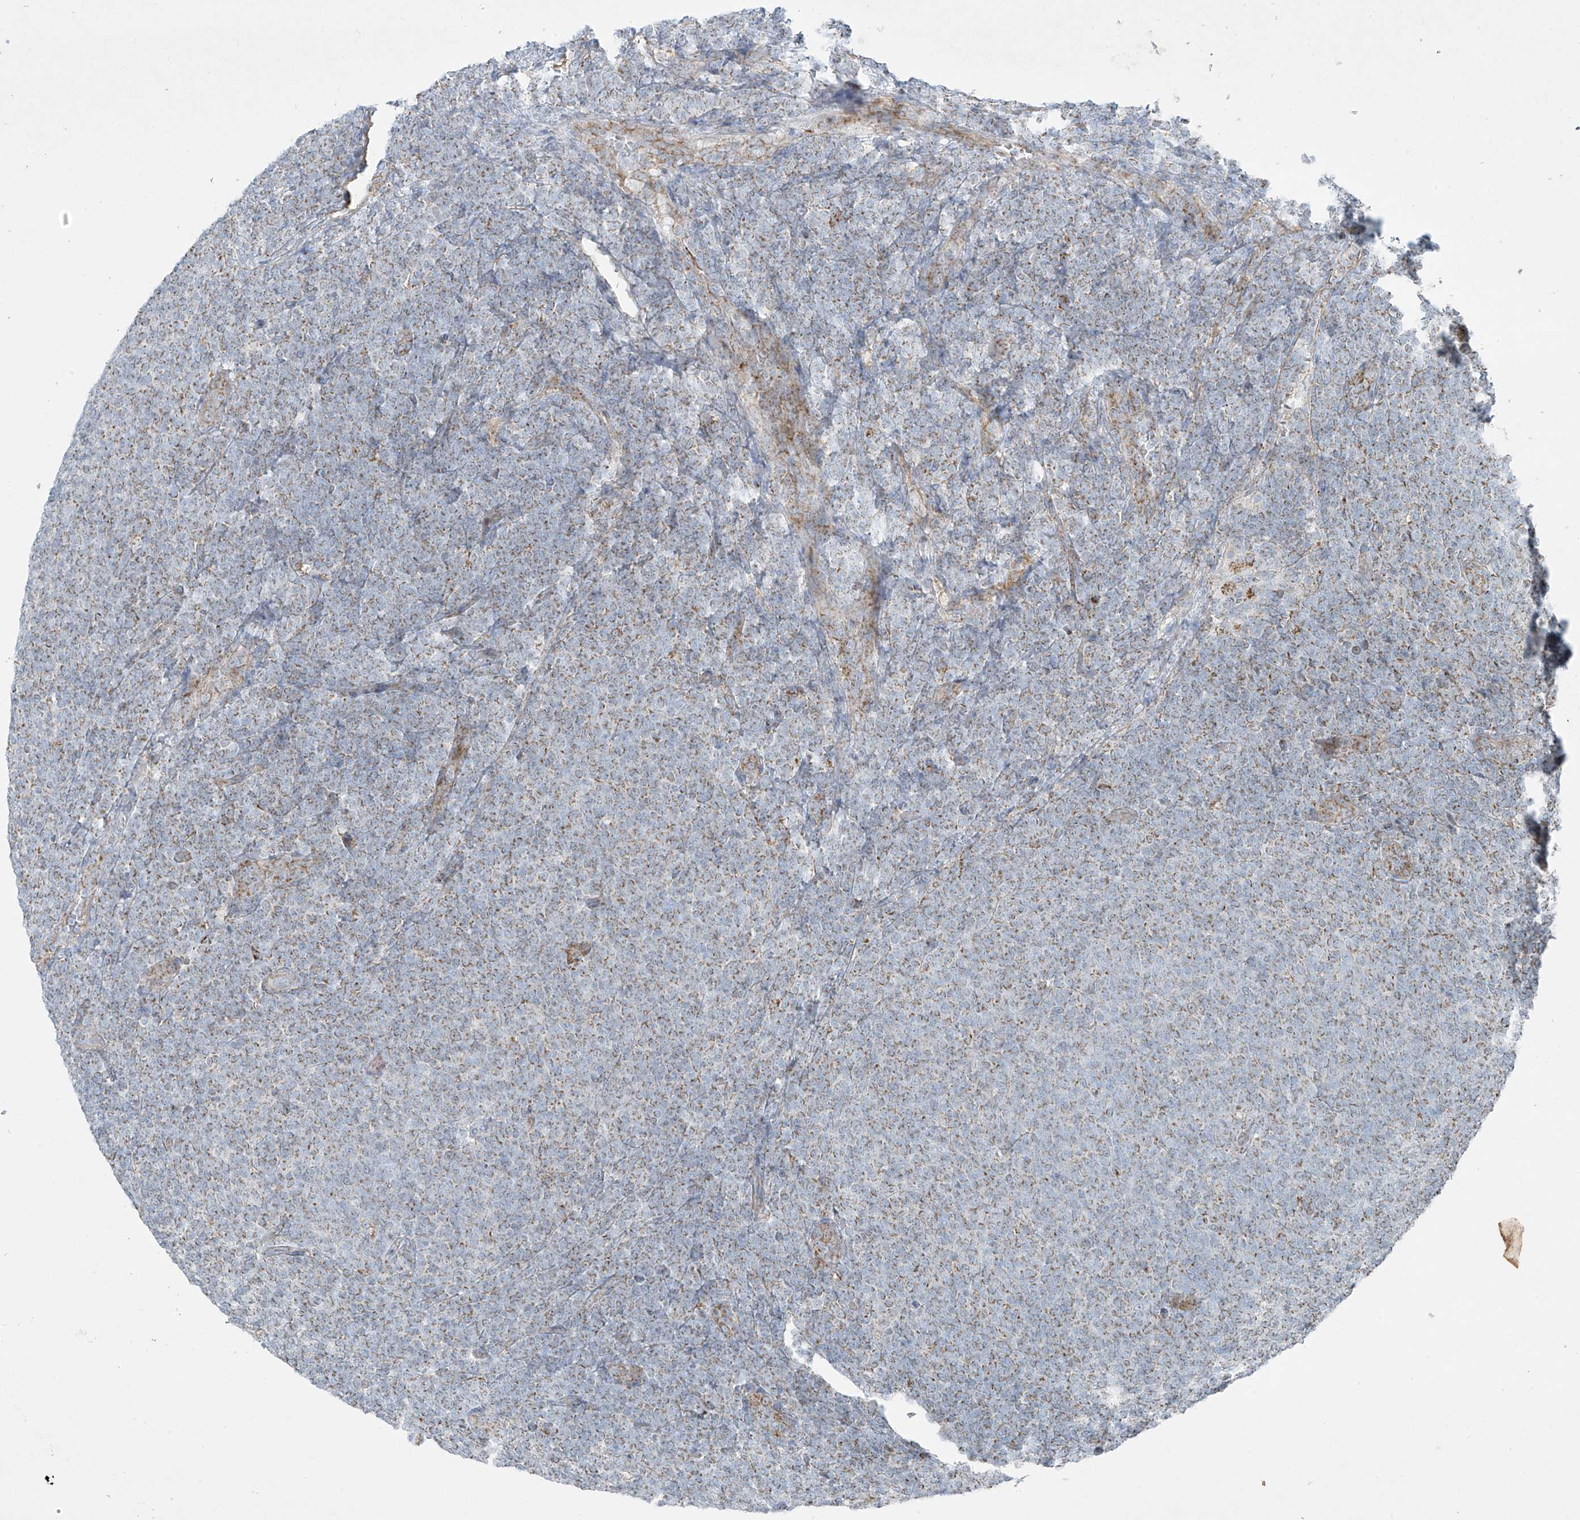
{"staining": {"intensity": "weak", "quantity": "25%-75%", "location": "cytoplasmic/membranous"}, "tissue": "lymphoma", "cell_type": "Tumor cells", "image_type": "cancer", "snomed": [{"axis": "morphology", "description": "Malignant lymphoma, non-Hodgkin's type, Low grade"}, {"axis": "topography", "description": "Lymph node"}], "caption": "DAB immunohistochemical staining of low-grade malignant lymphoma, non-Hodgkin's type shows weak cytoplasmic/membranous protein staining in approximately 25%-75% of tumor cells.", "gene": "SMDT1", "patient": {"sex": "male", "age": 66}}